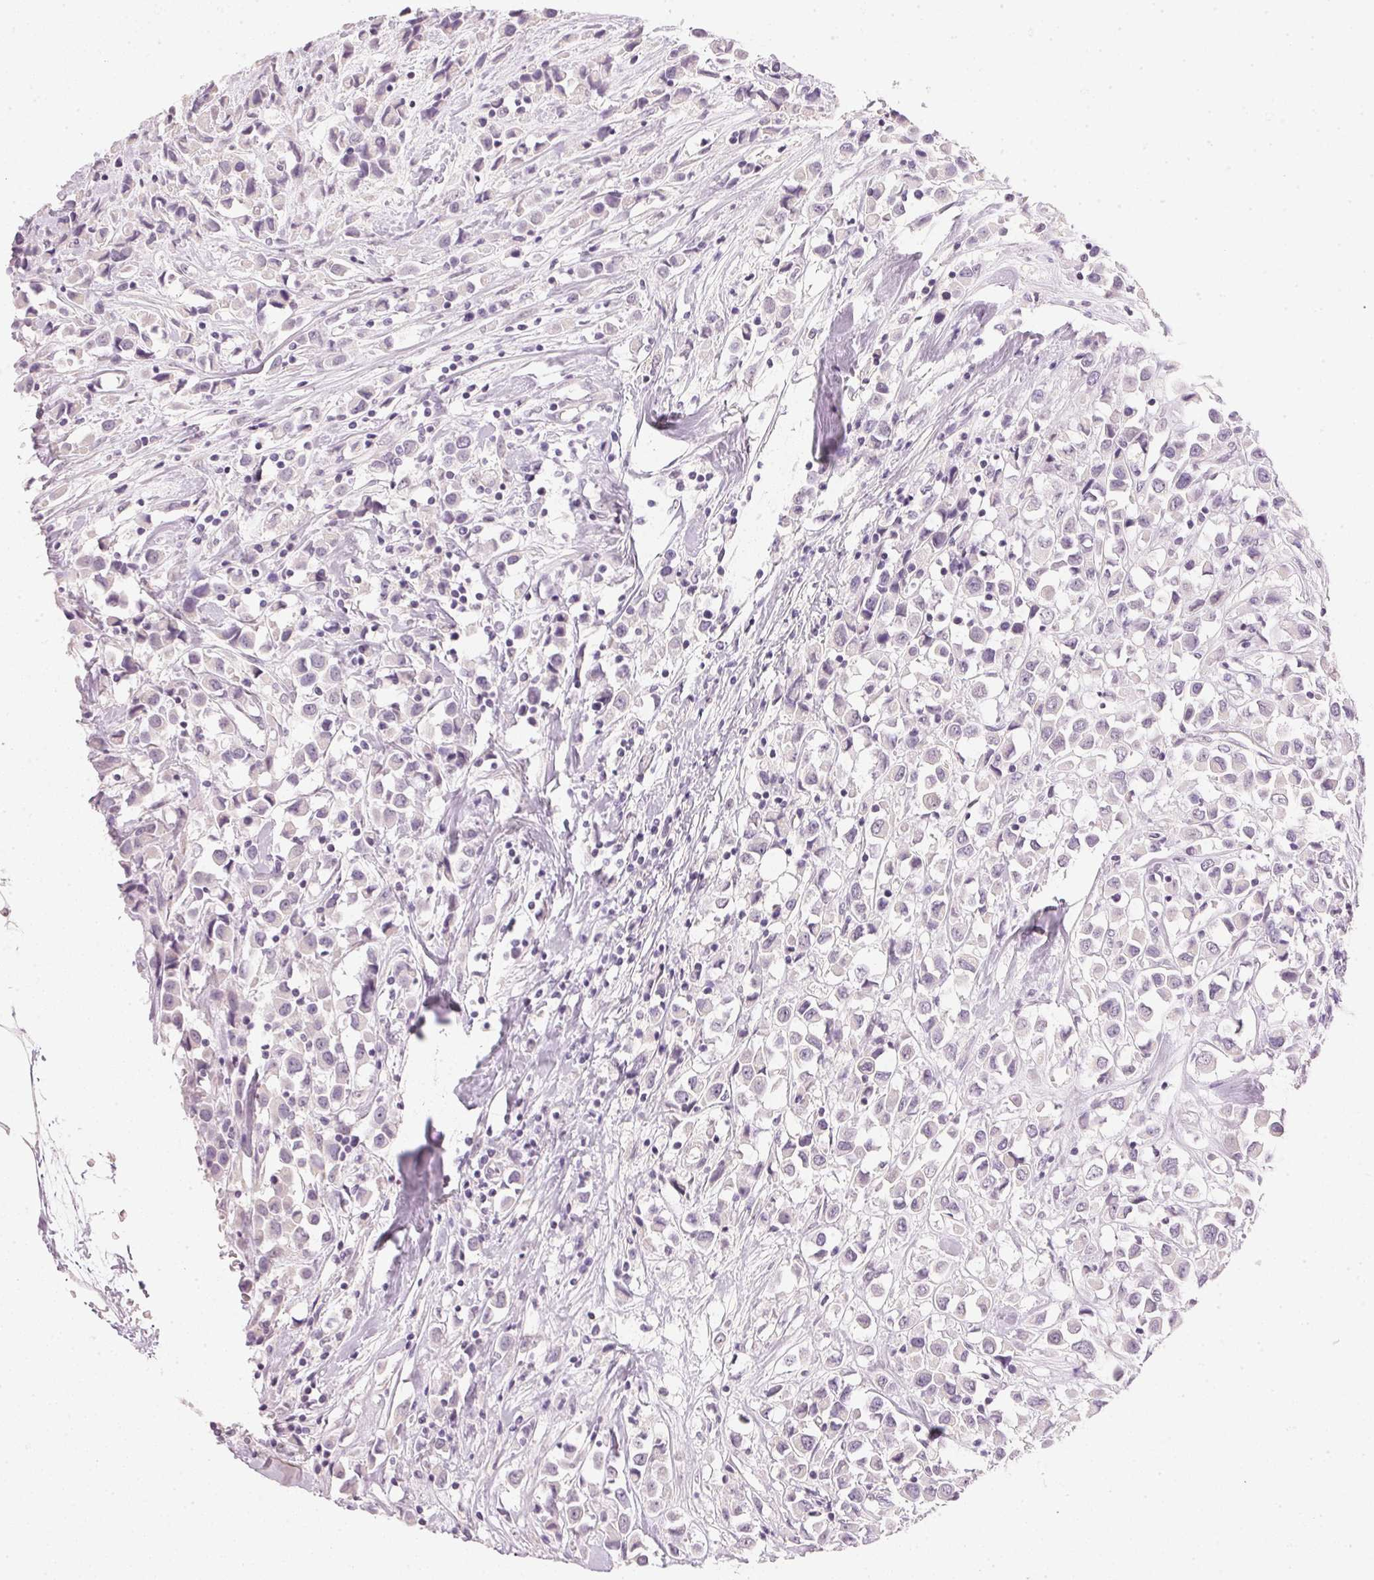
{"staining": {"intensity": "negative", "quantity": "none", "location": "none"}, "tissue": "breast cancer", "cell_type": "Tumor cells", "image_type": "cancer", "snomed": [{"axis": "morphology", "description": "Duct carcinoma"}, {"axis": "topography", "description": "Breast"}], "caption": "IHC of human intraductal carcinoma (breast) exhibits no staining in tumor cells.", "gene": "IGFBP1", "patient": {"sex": "female", "age": 61}}